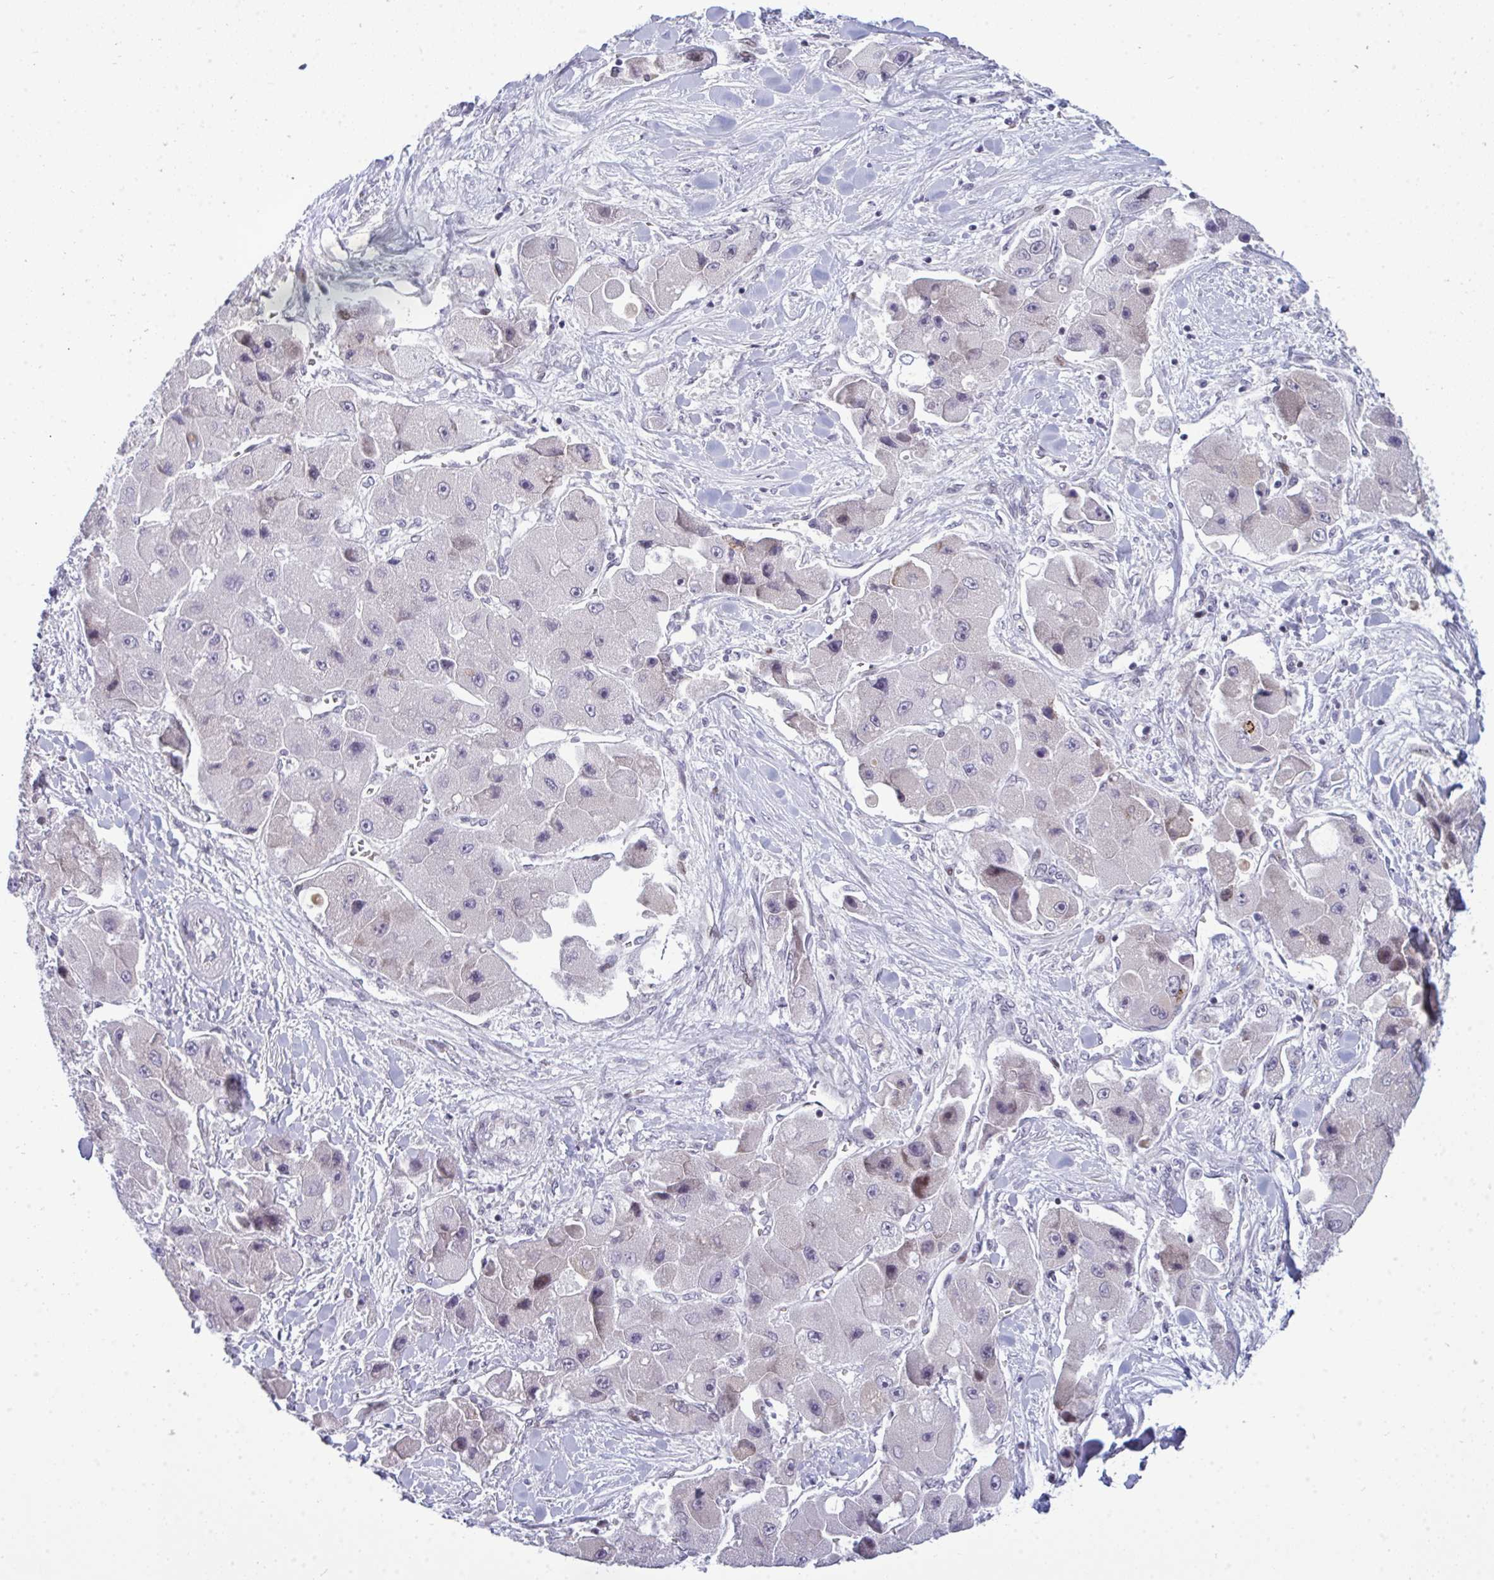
{"staining": {"intensity": "negative", "quantity": "none", "location": "none"}, "tissue": "liver cancer", "cell_type": "Tumor cells", "image_type": "cancer", "snomed": [{"axis": "morphology", "description": "Carcinoma, Hepatocellular, NOS"}, {"axis": "topography", "description": "Liver"}], "caption": "Immunohistochemistry photomicrograph of neoplastic tissue: human hepatocellular carcinoma (liver) stained with DAB reveals no significant protein staining in tumor cells.", "gene": "TAB1", "patient": {"sex": "male", "age": 24}}